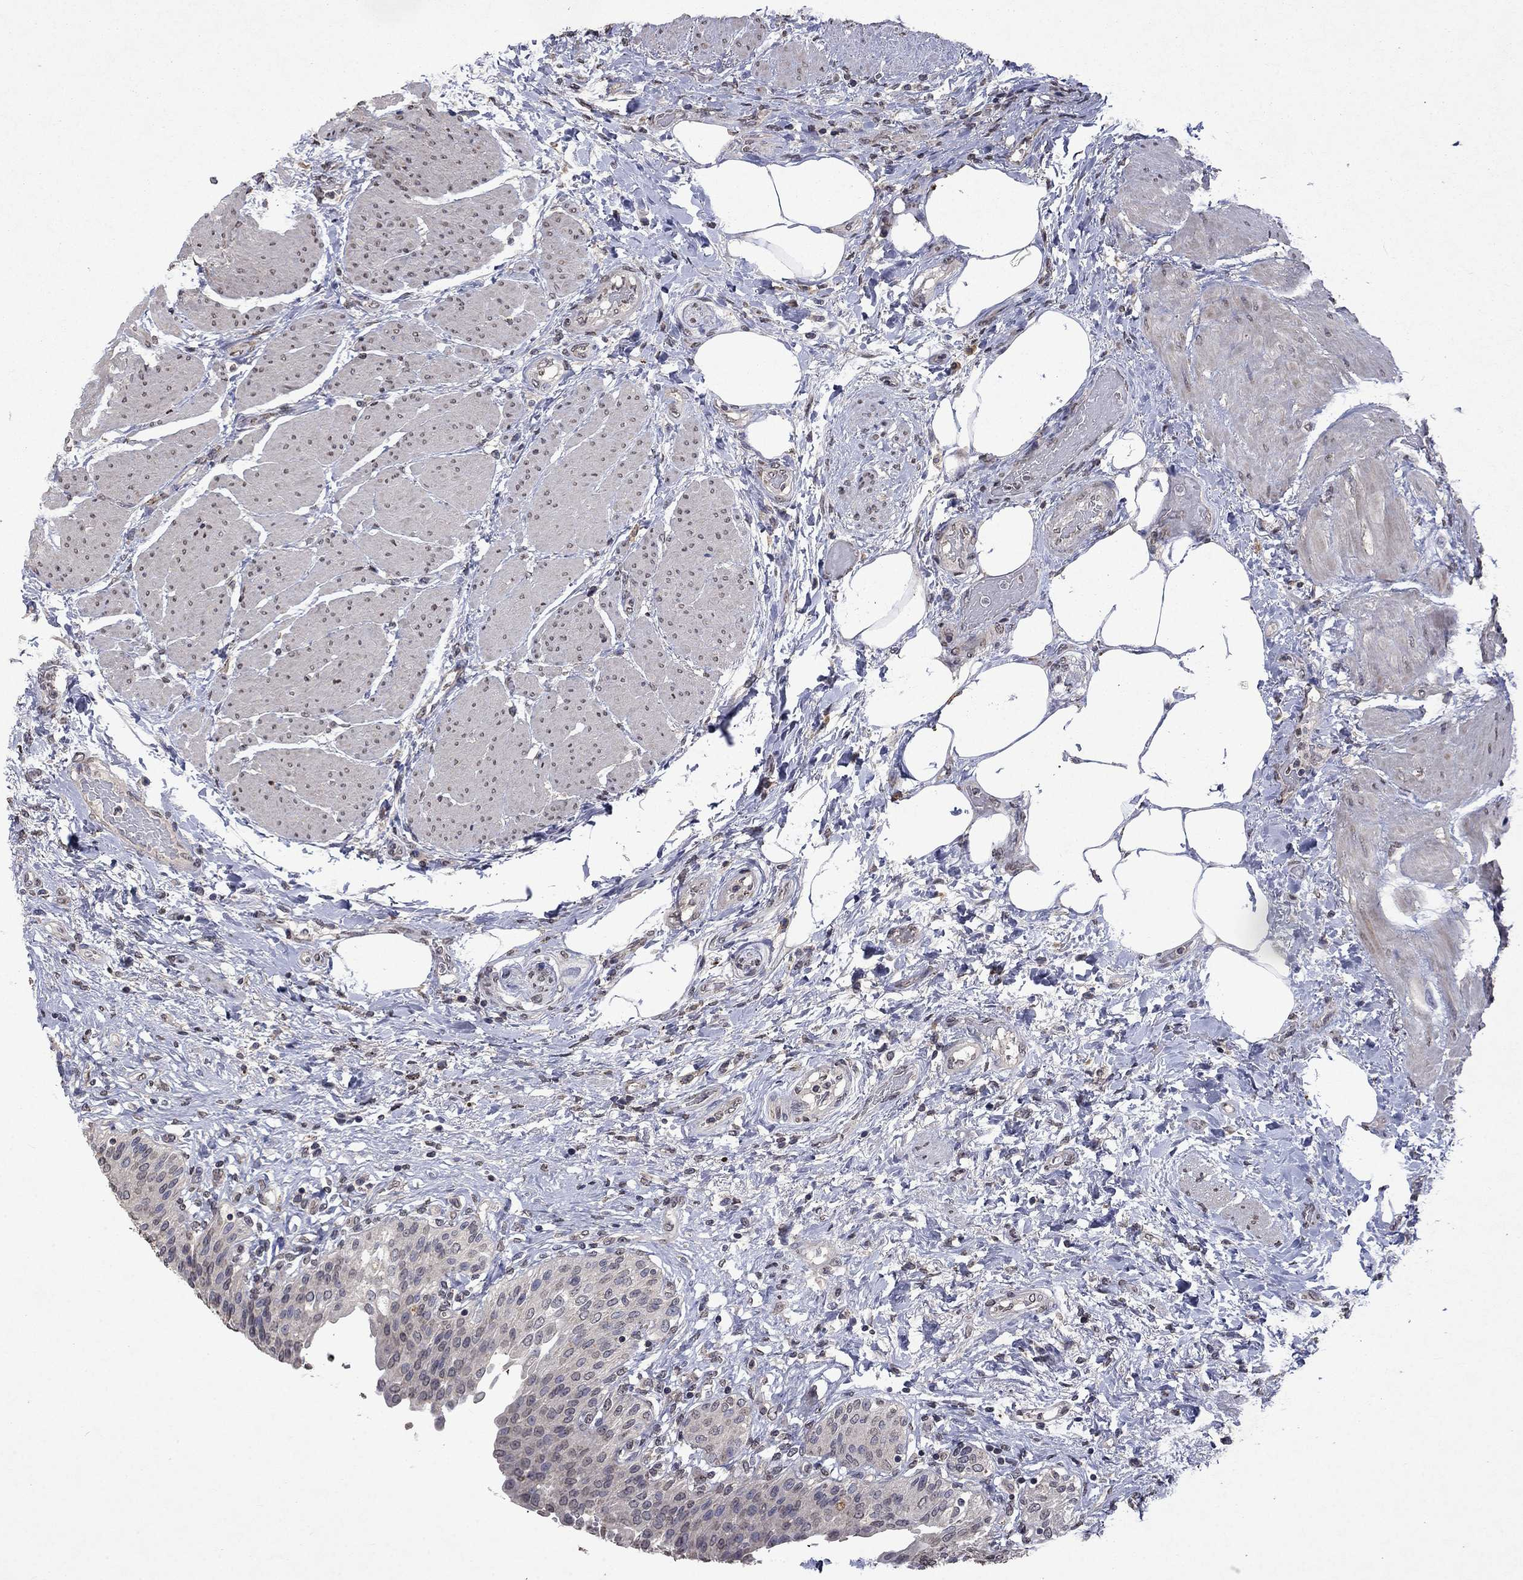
{"staining": {"intensity": "negative", "quantity": "none", "location": "none"}, "tissue": "urinary bladder", "cell_type": "Urothelial cells", "image_type": "normal", "snomed": [{"axis": "morphology", "description": "Normal tissue, NOS"}, {"axis": "morphology", "description": "Metaplasia, NOS"}, {"axis": "topography", "description": "Urinary bladder"}], "caption": "Immunohistochemistry histopathology image of normal urinary bladder stained for a protein (brown), which displays no positivity in urothelial cells.", "gene": "TTC38", "patient": {"sex": "male", "age": 68}}